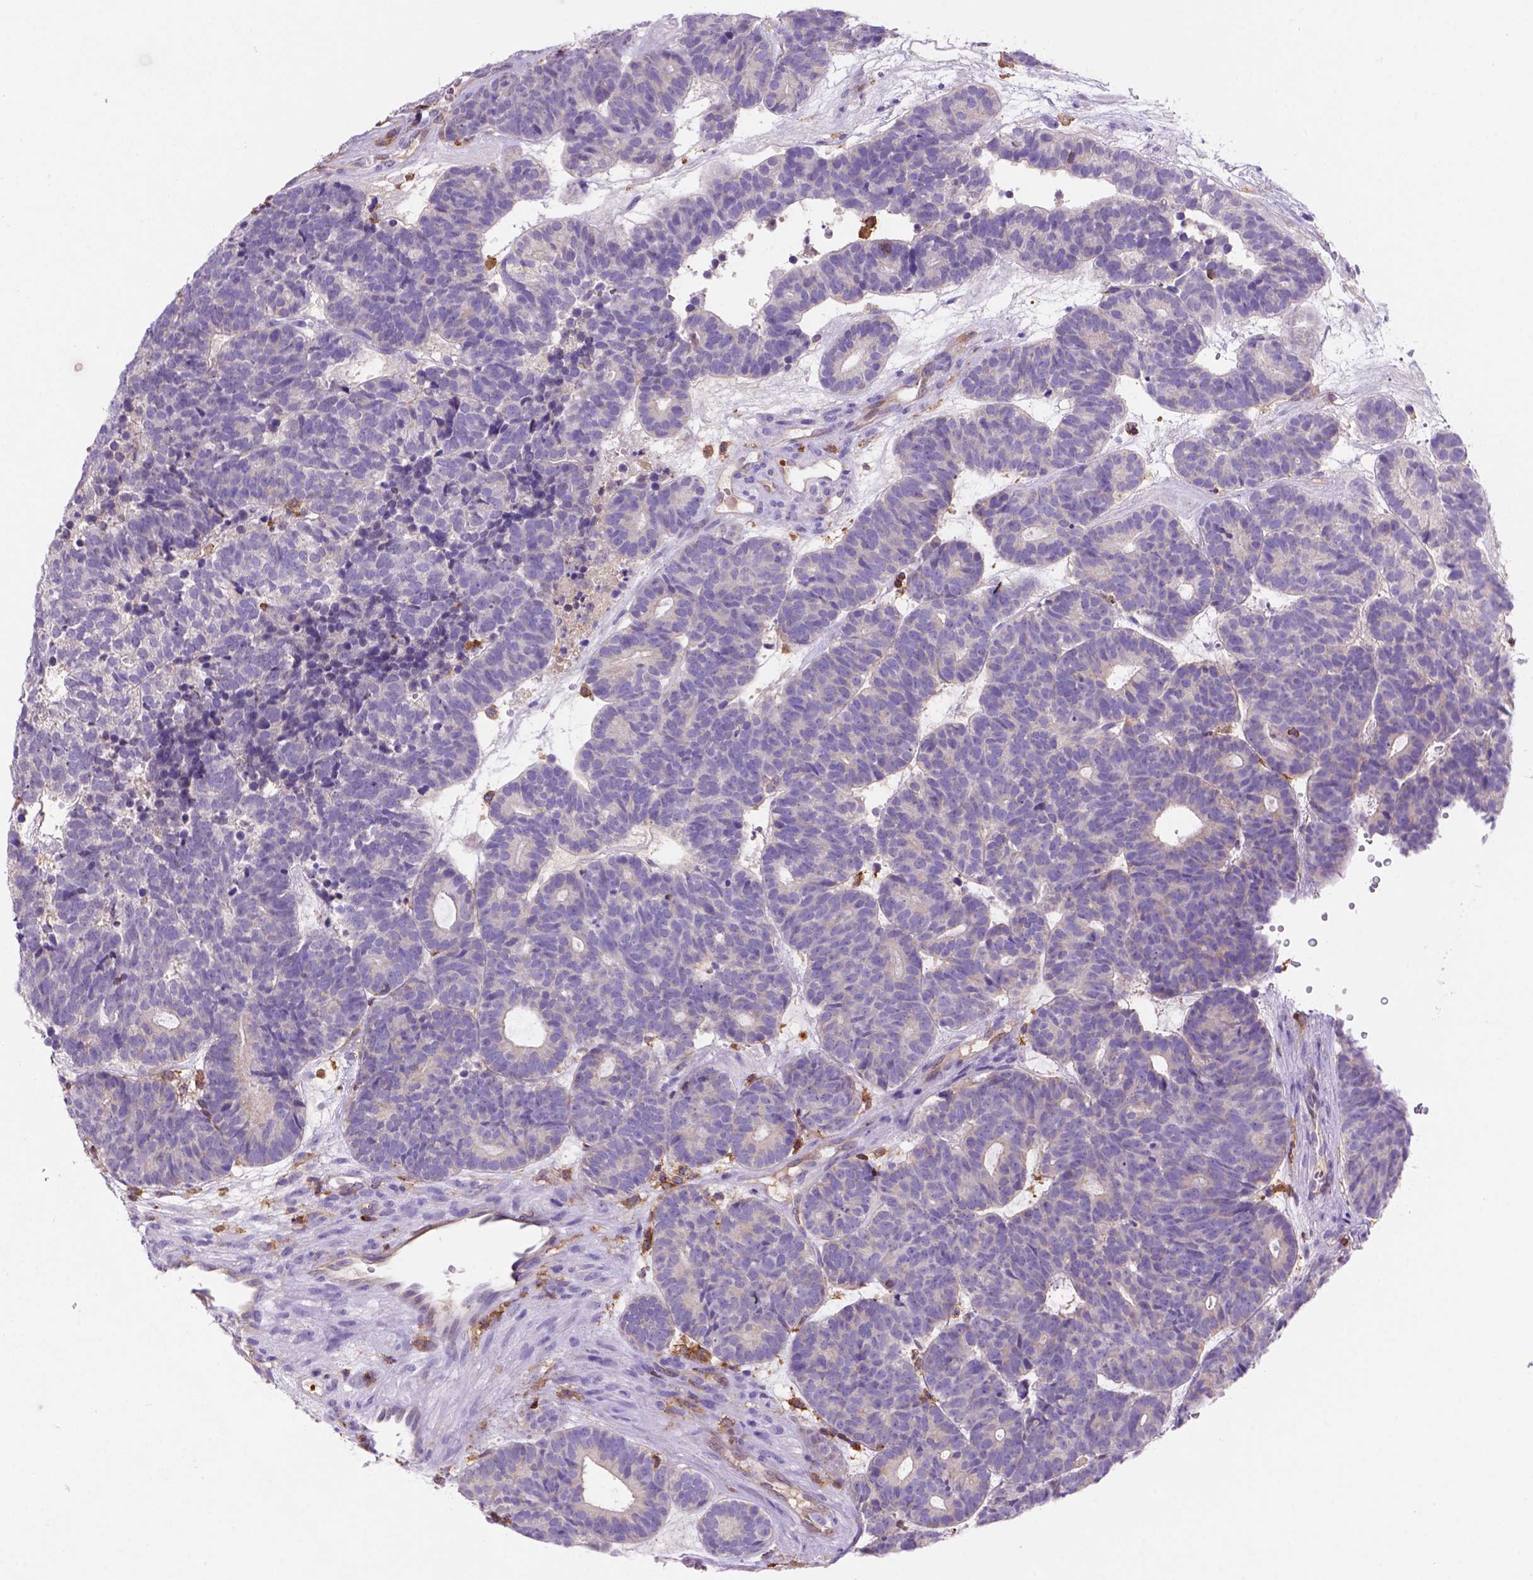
{"staining": {"intensity": "negative", "quantity": "none", "location": "none"}, "tissue": "head and neck cancer", "cell_type": "Tumor cells", "image_type": "cancer", "snomed": [{"axis": "morphology", "description": "Adenocarcinoma, NOS"}, {"axis": "topography", "description": "Head-Neck"}], "caption": "Immunohistochemistry histopathology image of human head and neck adenocarcinoma stained for a protein (brown), which shows no expression in tumor cells.", "gene": "INPP5D", "patient": {"sex": "female", "age": 81}}